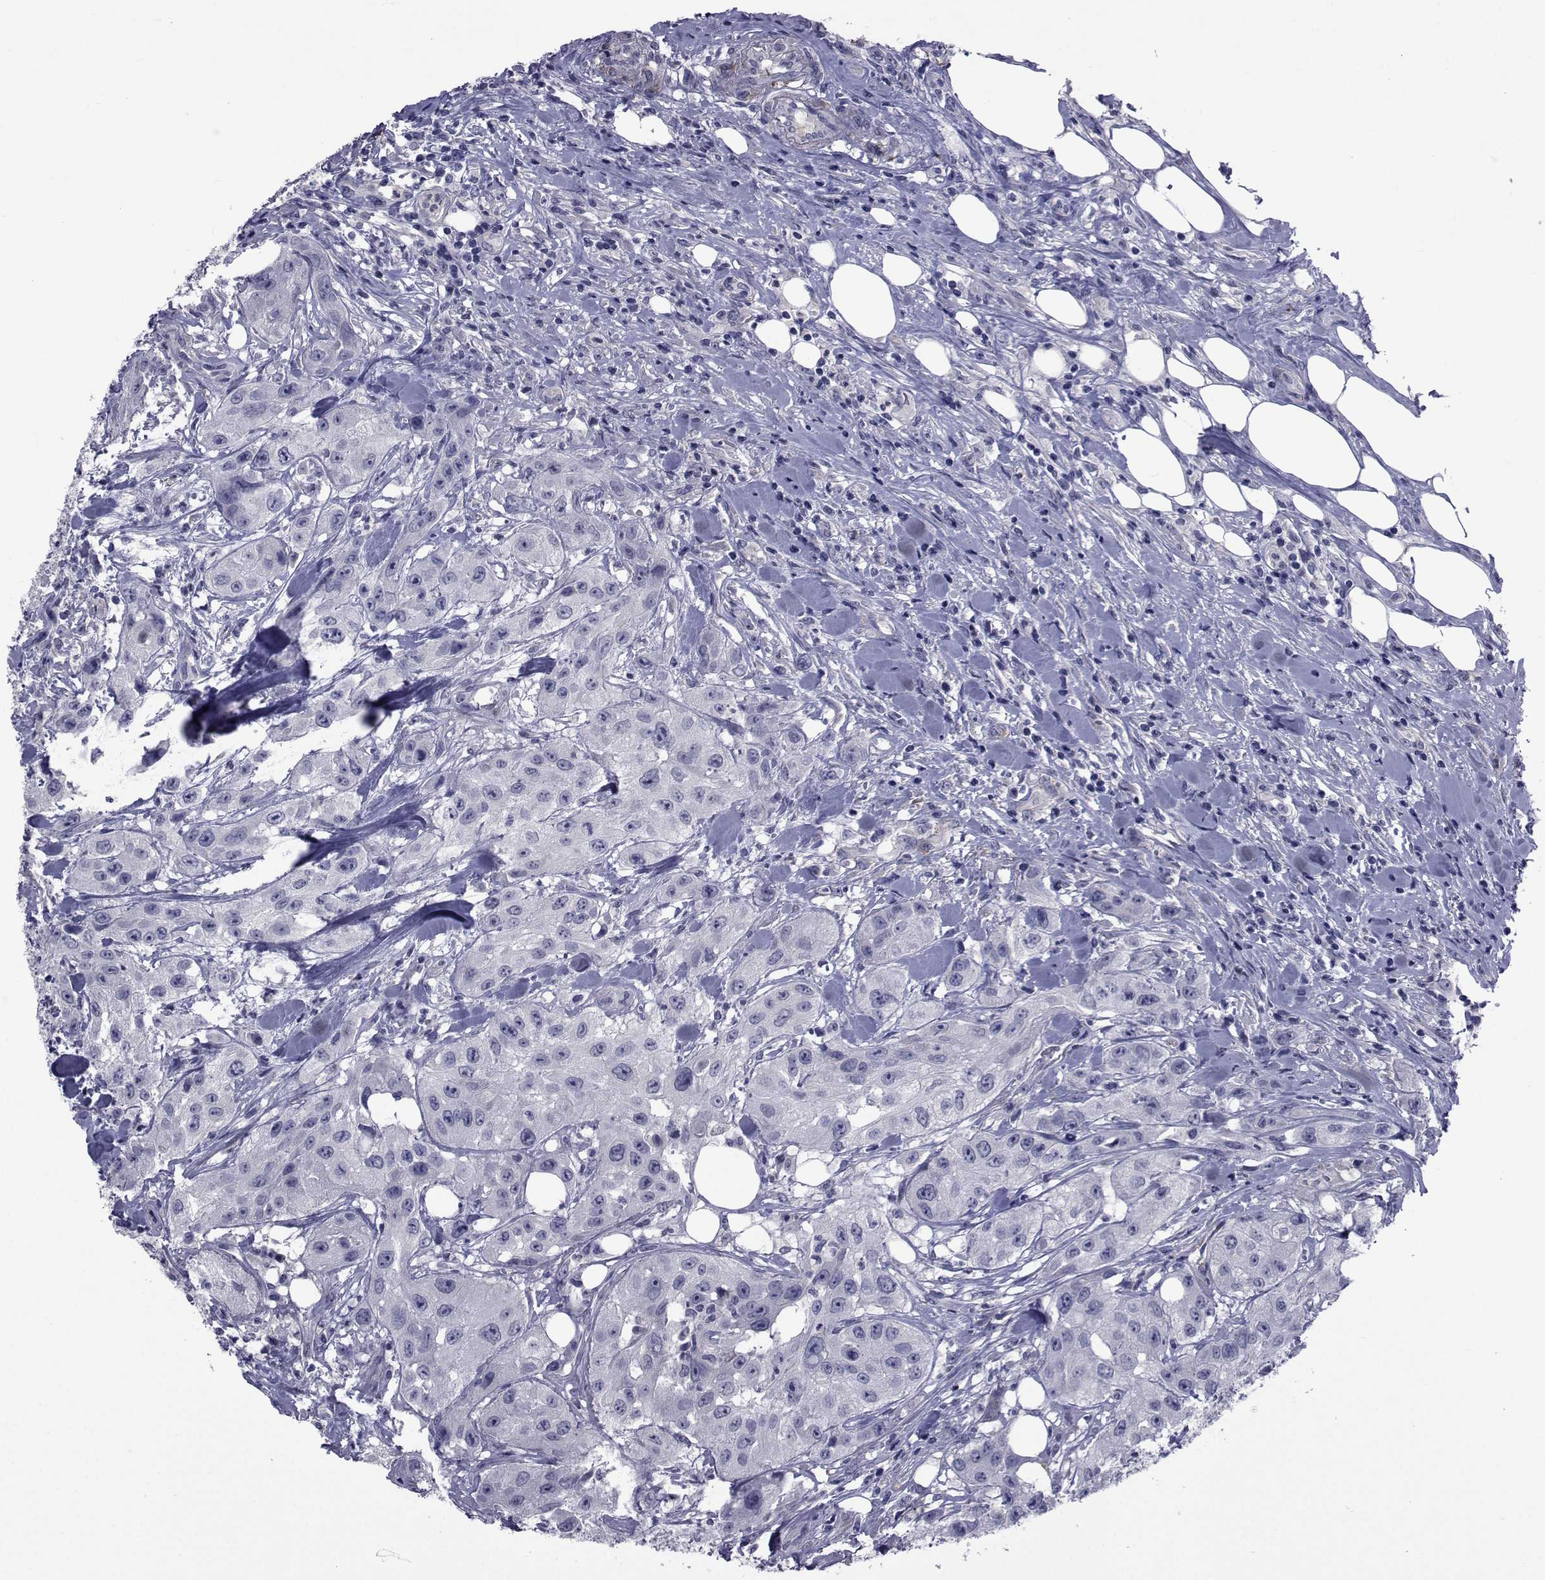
{"staining": {"intensity": "negative", "quantity": "none", "location": "none"}, "tissue": "urothelial cancer", "cell_type": "Tumor cells", "image_type": "cancer", "snomed": [{"axis": "morphology", "description": "Urothelial carcinoma, High grade"}, {"axis": "topography", "description": "Urinary bladder"}], "caption": "An image of human urothelial cancer is negative for staining in tumor cells.", "gene": "SEMA5B", "patient": {"sex": "male", "age": 79}}